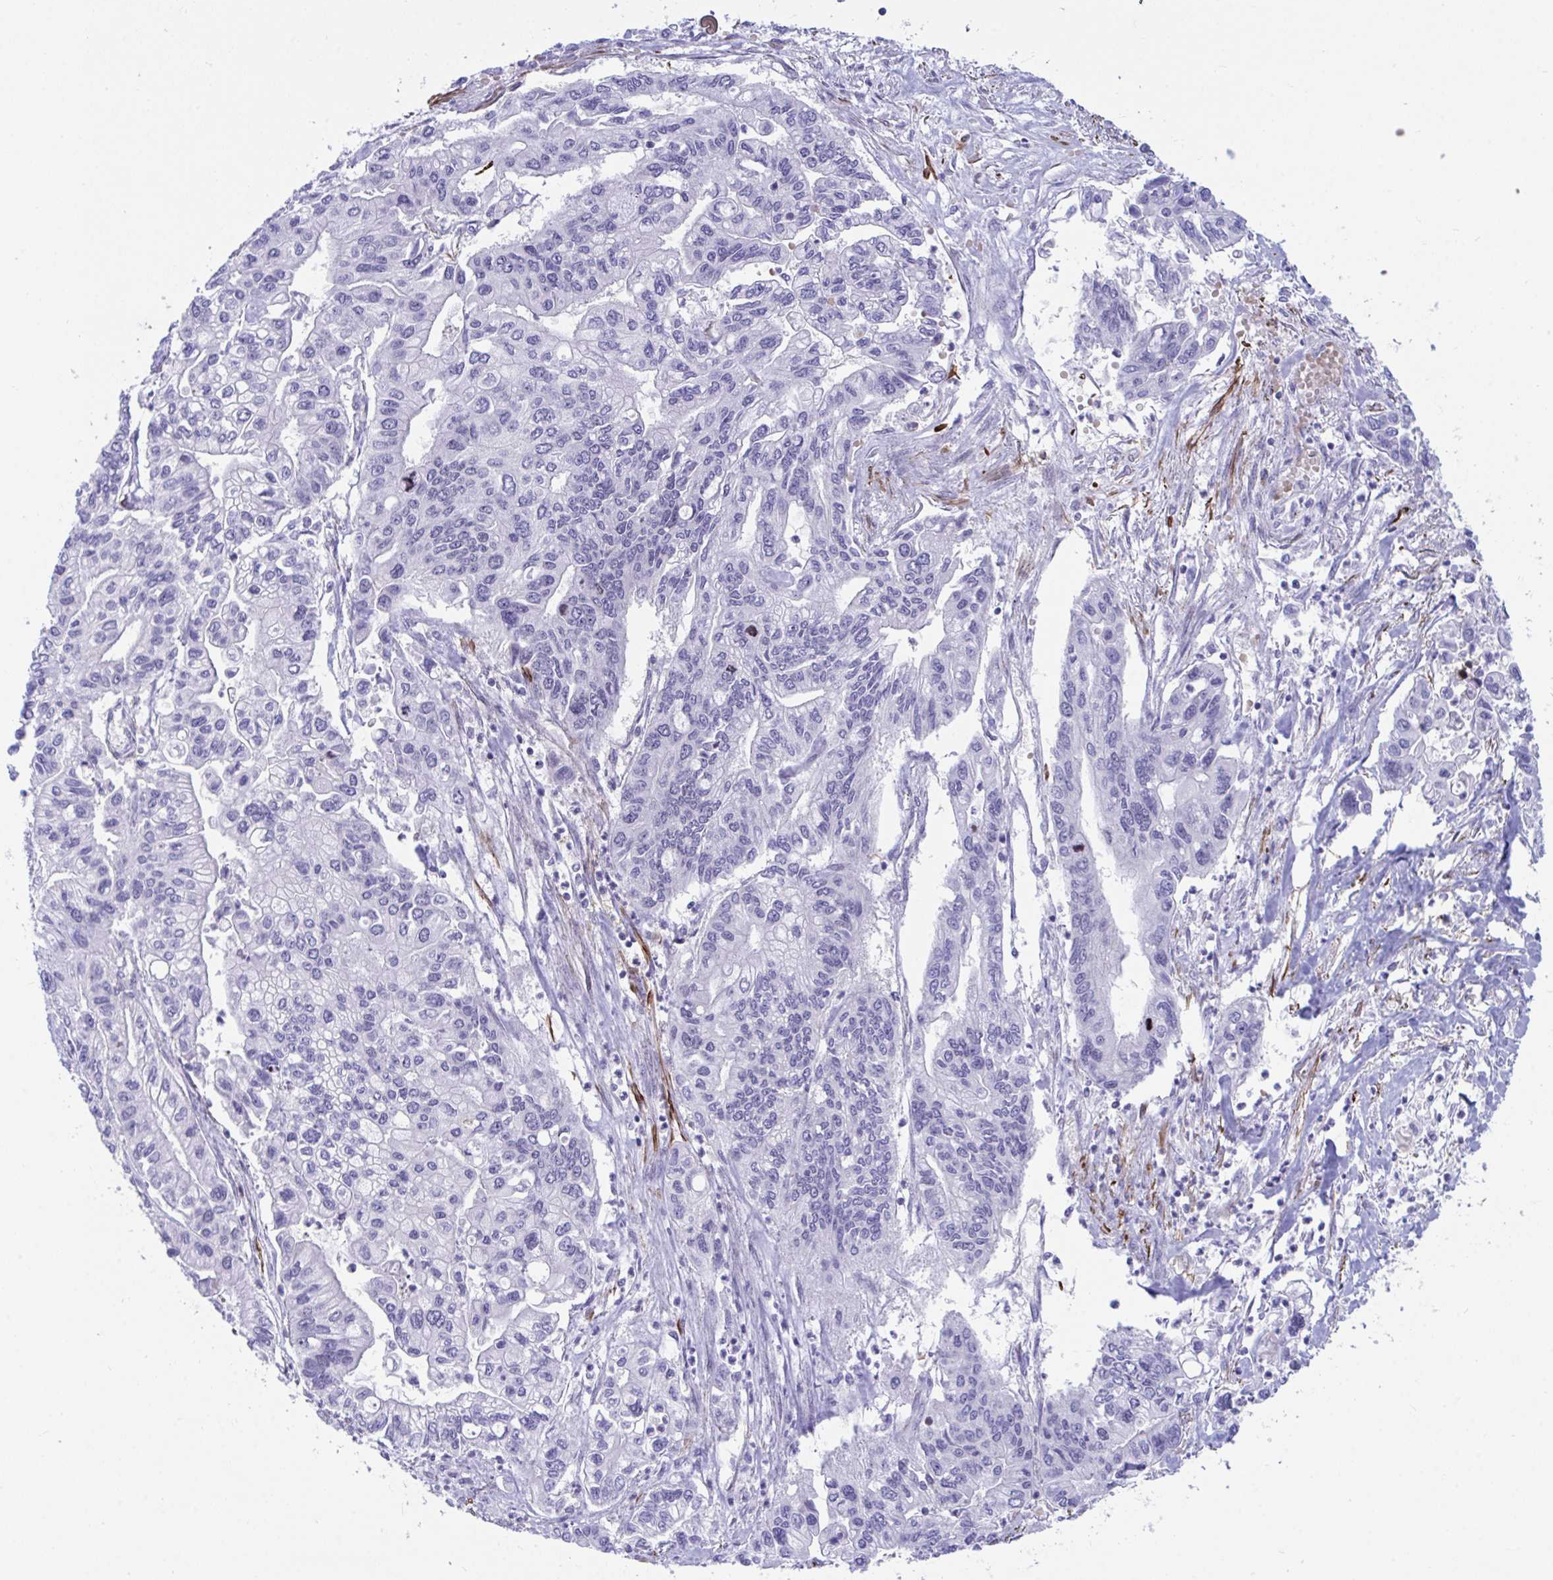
{"staining": {"intensity": "negative", "quantity": "none", "location": "none"}, "tissue": "pancreatic cancer", "cell_type": "Tumor cells", "image_type": "cancer", "snomed": [{"axis": "morphology", "description": "Adenocarcinoma, NOS"}, {"axis": "topography", "description": "Pancreas"}], "caption": "Adenocarcinoma (pancreatic) was stained to show a protein in brown. There is no significant staining in tumor cells. (DAB immunohistochemistry (IHC) with hematoxylin counter stain).", "gene": "CENPQ", "patient": {"sex": "male", "age": 62}}